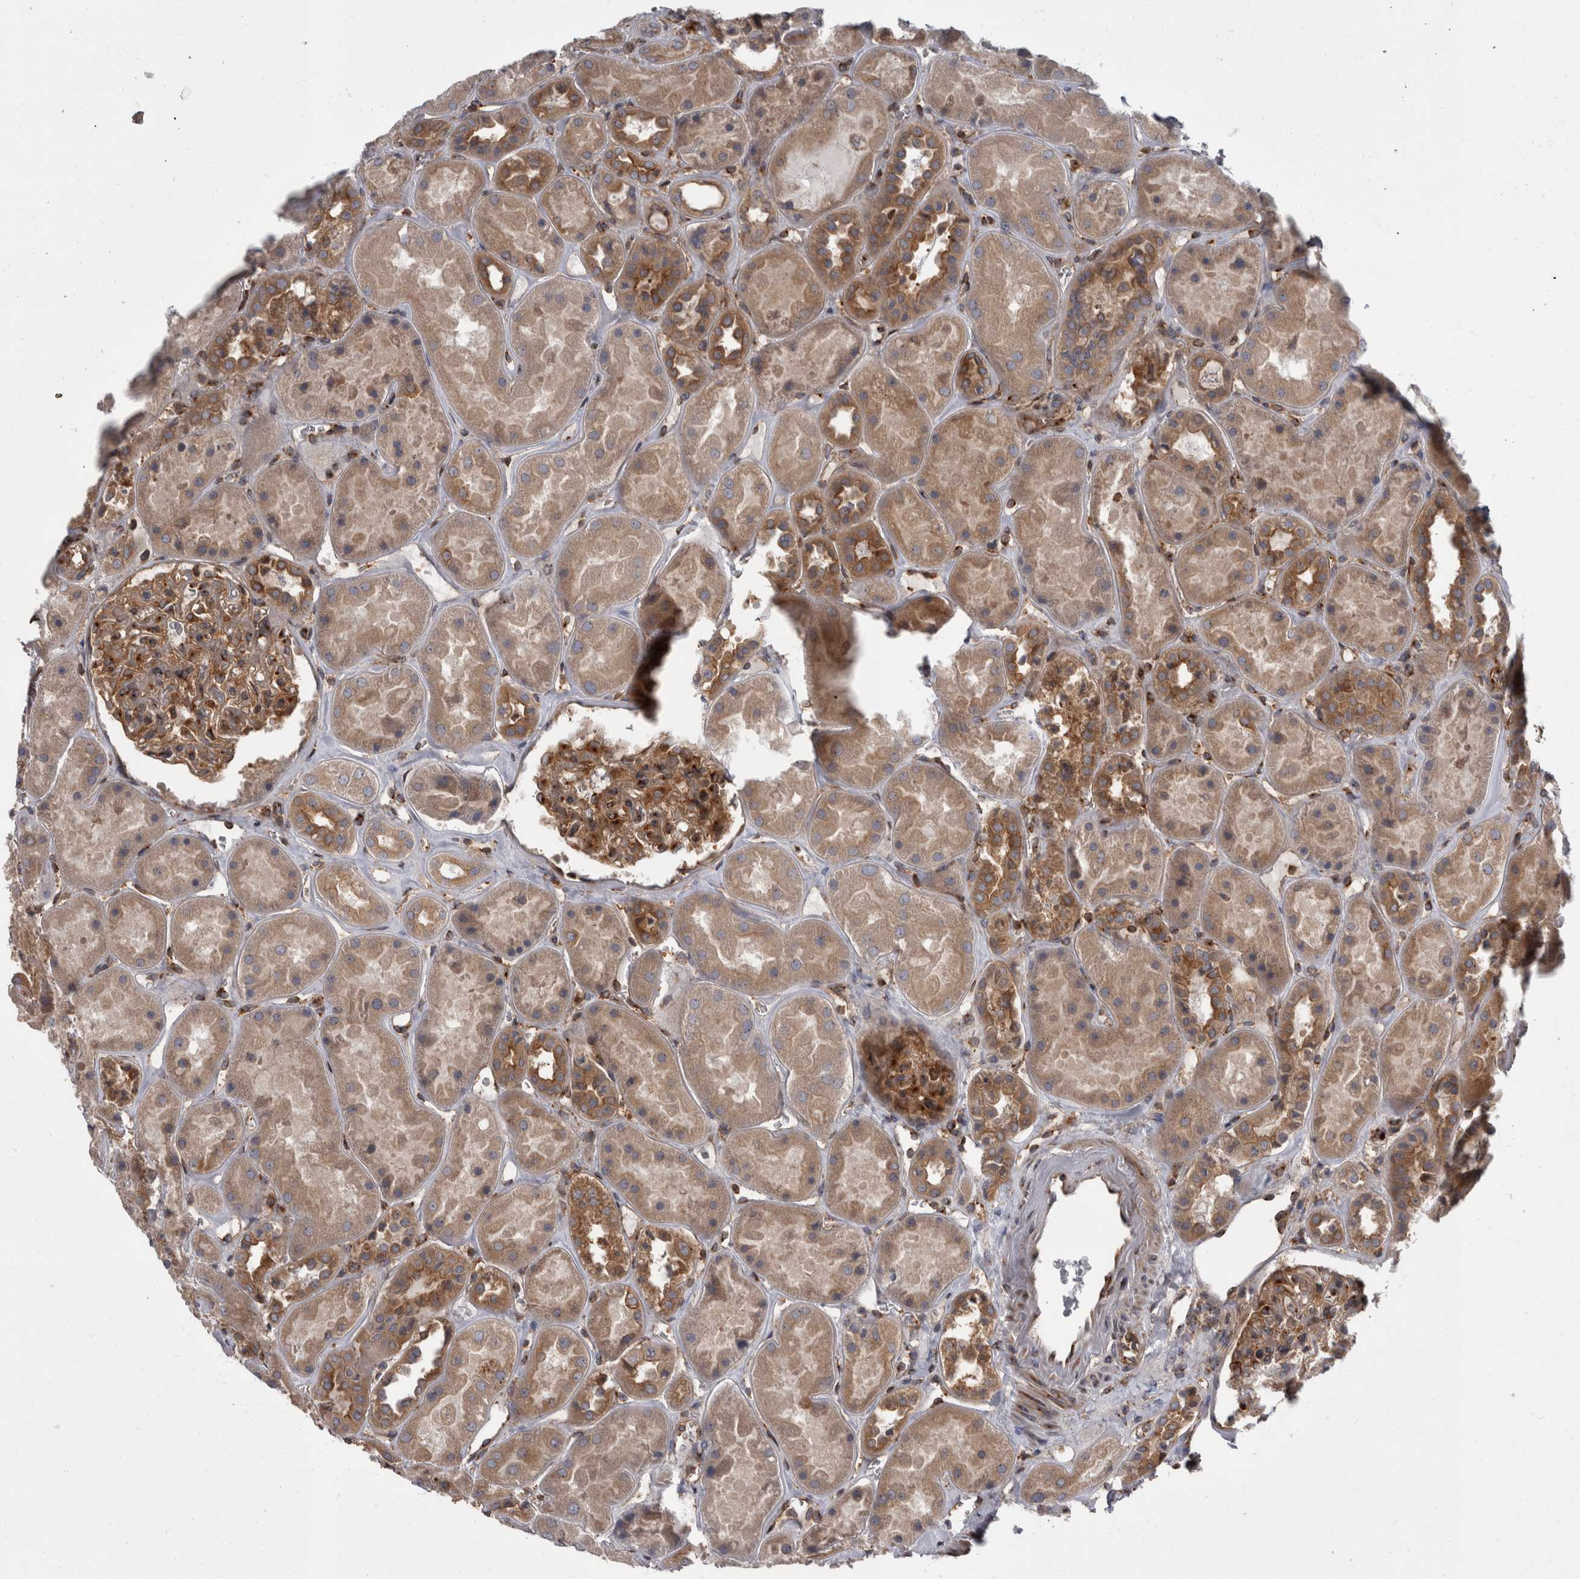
{"staining": {"intensity": "strong", "quantity": ">75%", "location": "cytoplasmic/membranous"}, "tissue": "kidney", "cell_type": "Cells in glomeruli", "image_type": "normal", "snomed": [{"axis": "morphology", "description": "Normal tissue, NOS"}, {"axis": "topography", "description": "Kidney"}], "caption": "IHC (DAB) staining of unremarkable human kidney exhibits strong cytoplasmic/membranous protein staining in about >75% of cells in glomeruli.", "gene": "HOOK3", "patient": {"sex": "male", "age": 70}}